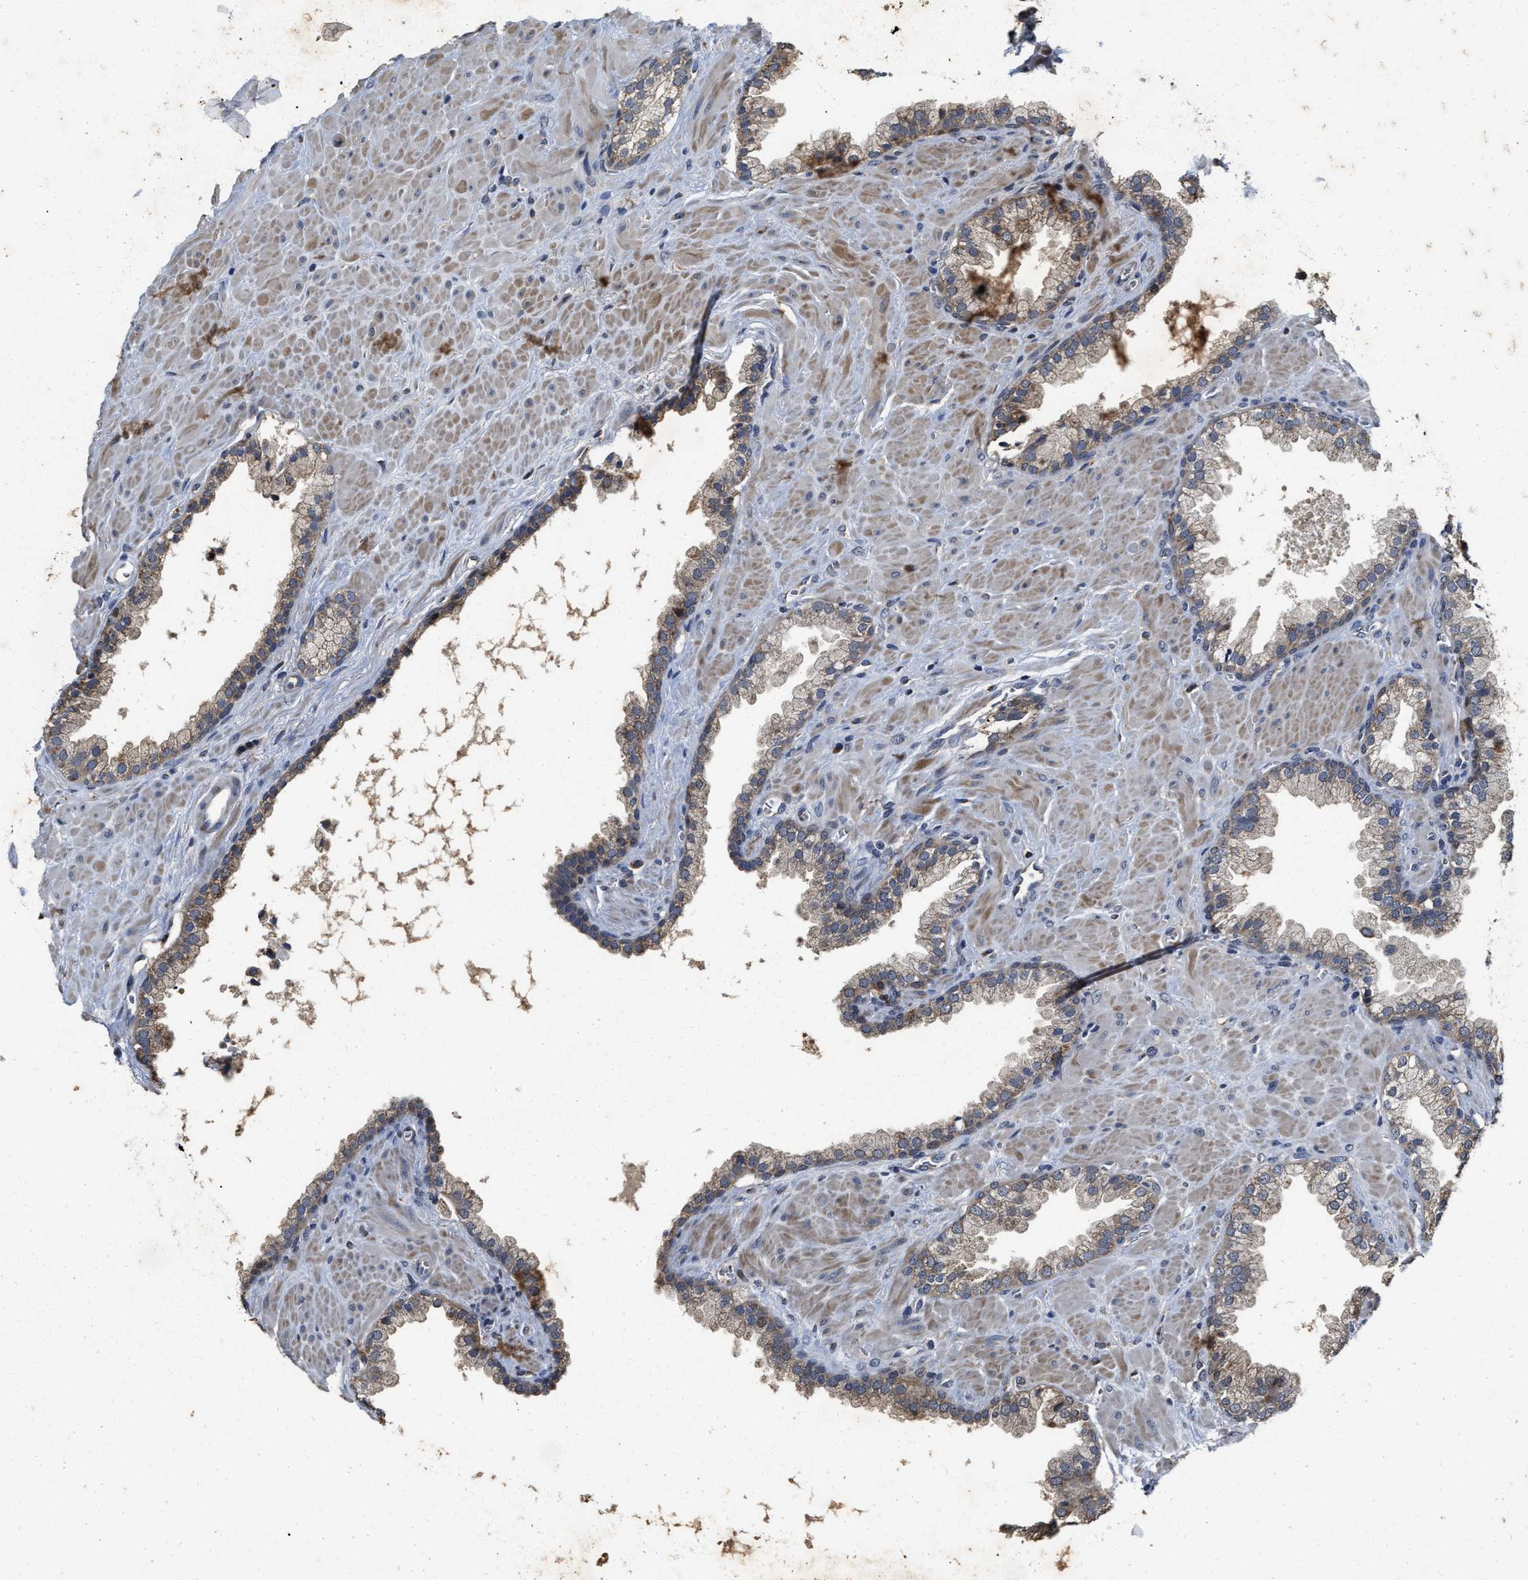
{"staining": {"intensity": "weak", "quantity": "25%-75%", "location": "cytoplasmic/membranous"}, "tissue": "prostate cancer", "cell_type": "Tumor cells", "image_type": "cancer", "snomed": [{"axis": "morphology", "description": "Adenocarcinoma, Low grade"}, {"axis": "topography", "description": "Prostate"}], "caption": "Protein expression analysis of human prostate cancer reveals weak cytoplasmic/membranous staining in approximately 25%-75% of tumor cells. The protein is stained brown, and the nuclei are stained in blue (DAB (3,3'-diaminobenzidine) IHC with brightfield microscopy, high magnification).", "gene": "SCYL2", "patient": {"sex": "male", "age": 71}}